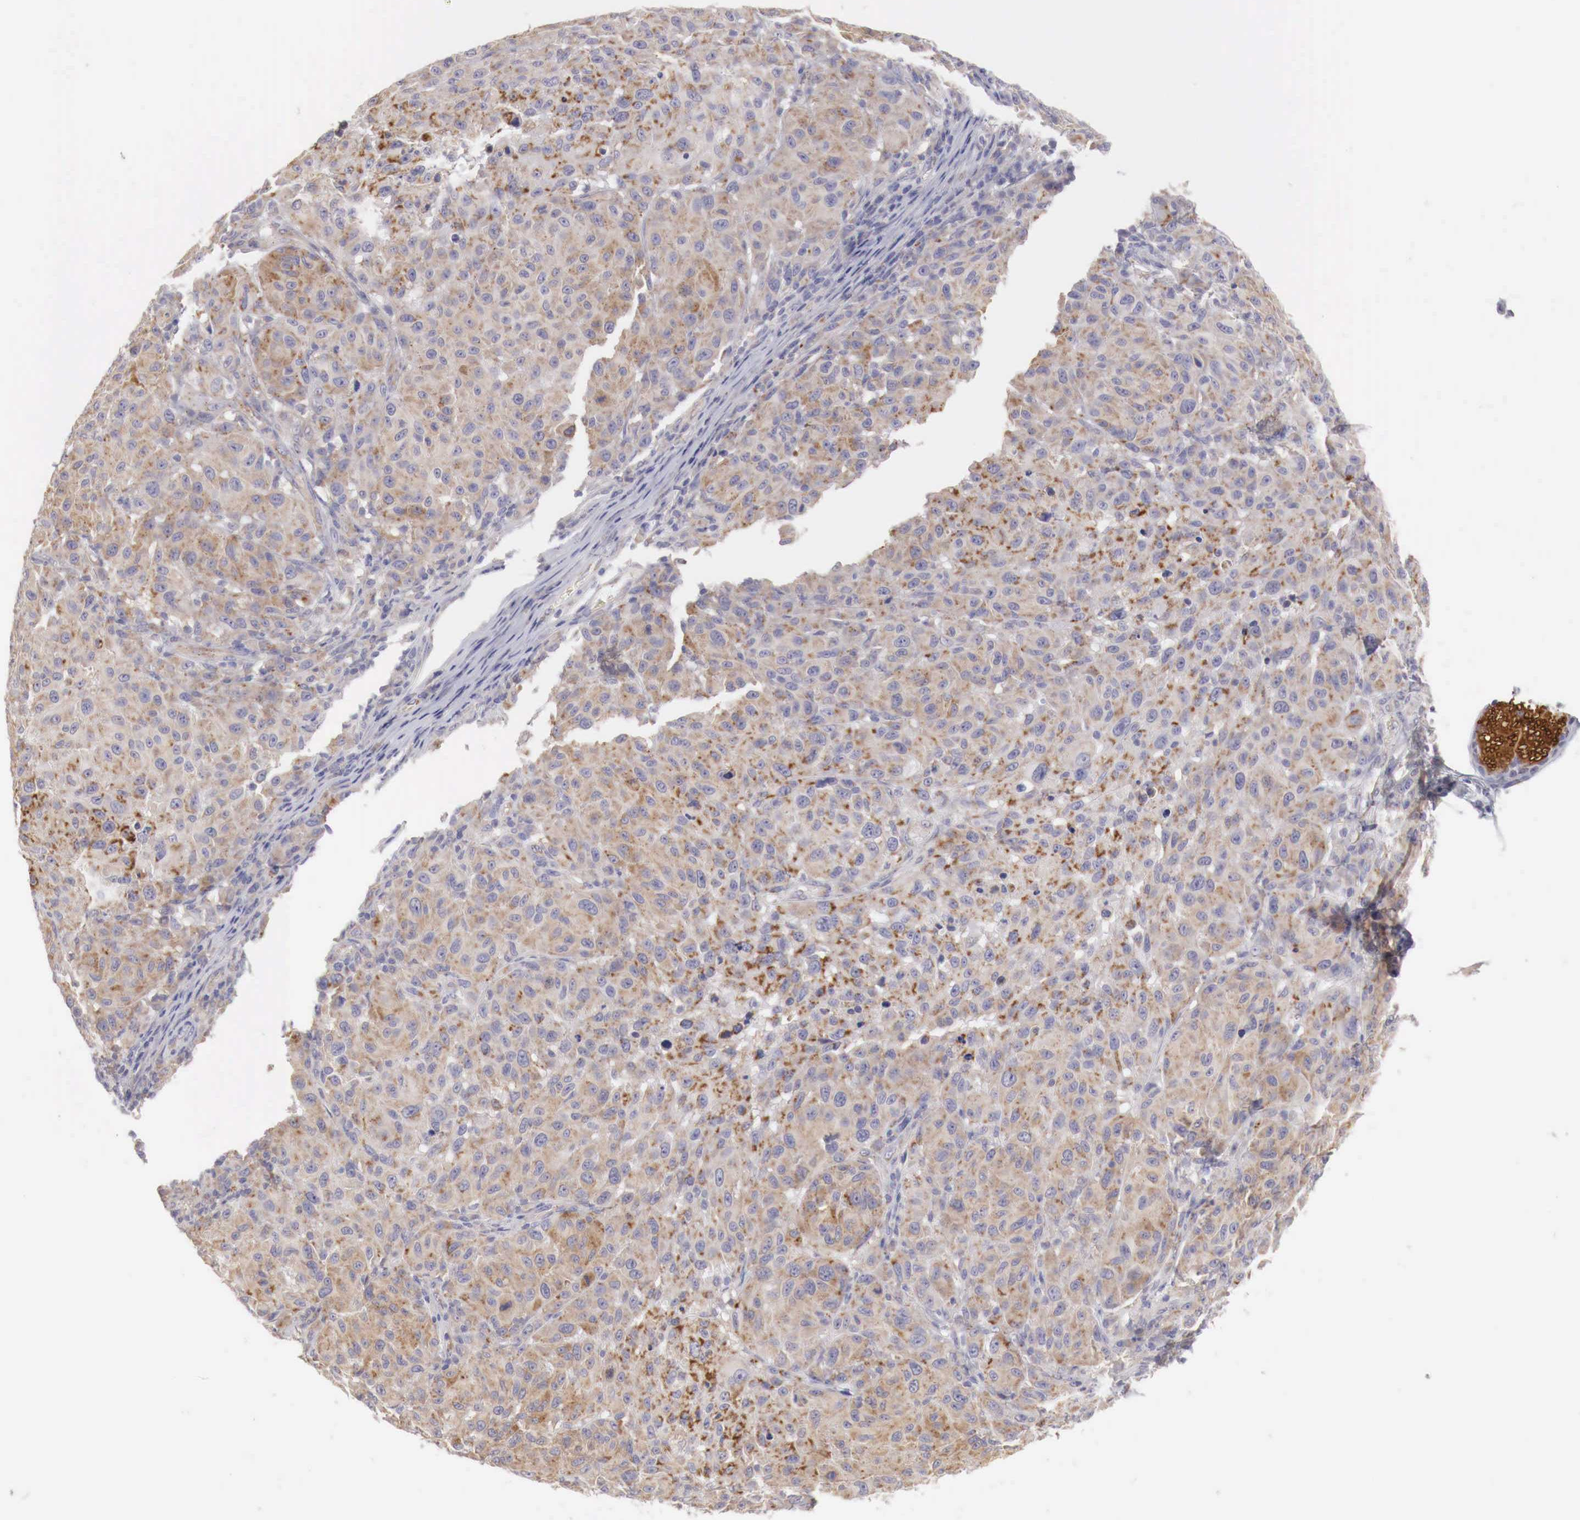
{"staining": {"intensity": "moderate", "quantity": ">75%", "location": "cytoplasmic/membranous"}, "tissue": "melanoma", "cell_type": "Tumor cells", "image_type": "cancer", "snomed": [{"axis": "morphology", "description": "Malignant melanoma, NOS"}, {"axis": "topography", "description": "Skin"}], "caption": "Tumor cells reveal moderate cytoplasmic/membranous staining in about >75% of cells in melanoma.", "gene": "NSDHL", "patient": {"sex": "female", "age": 77}}